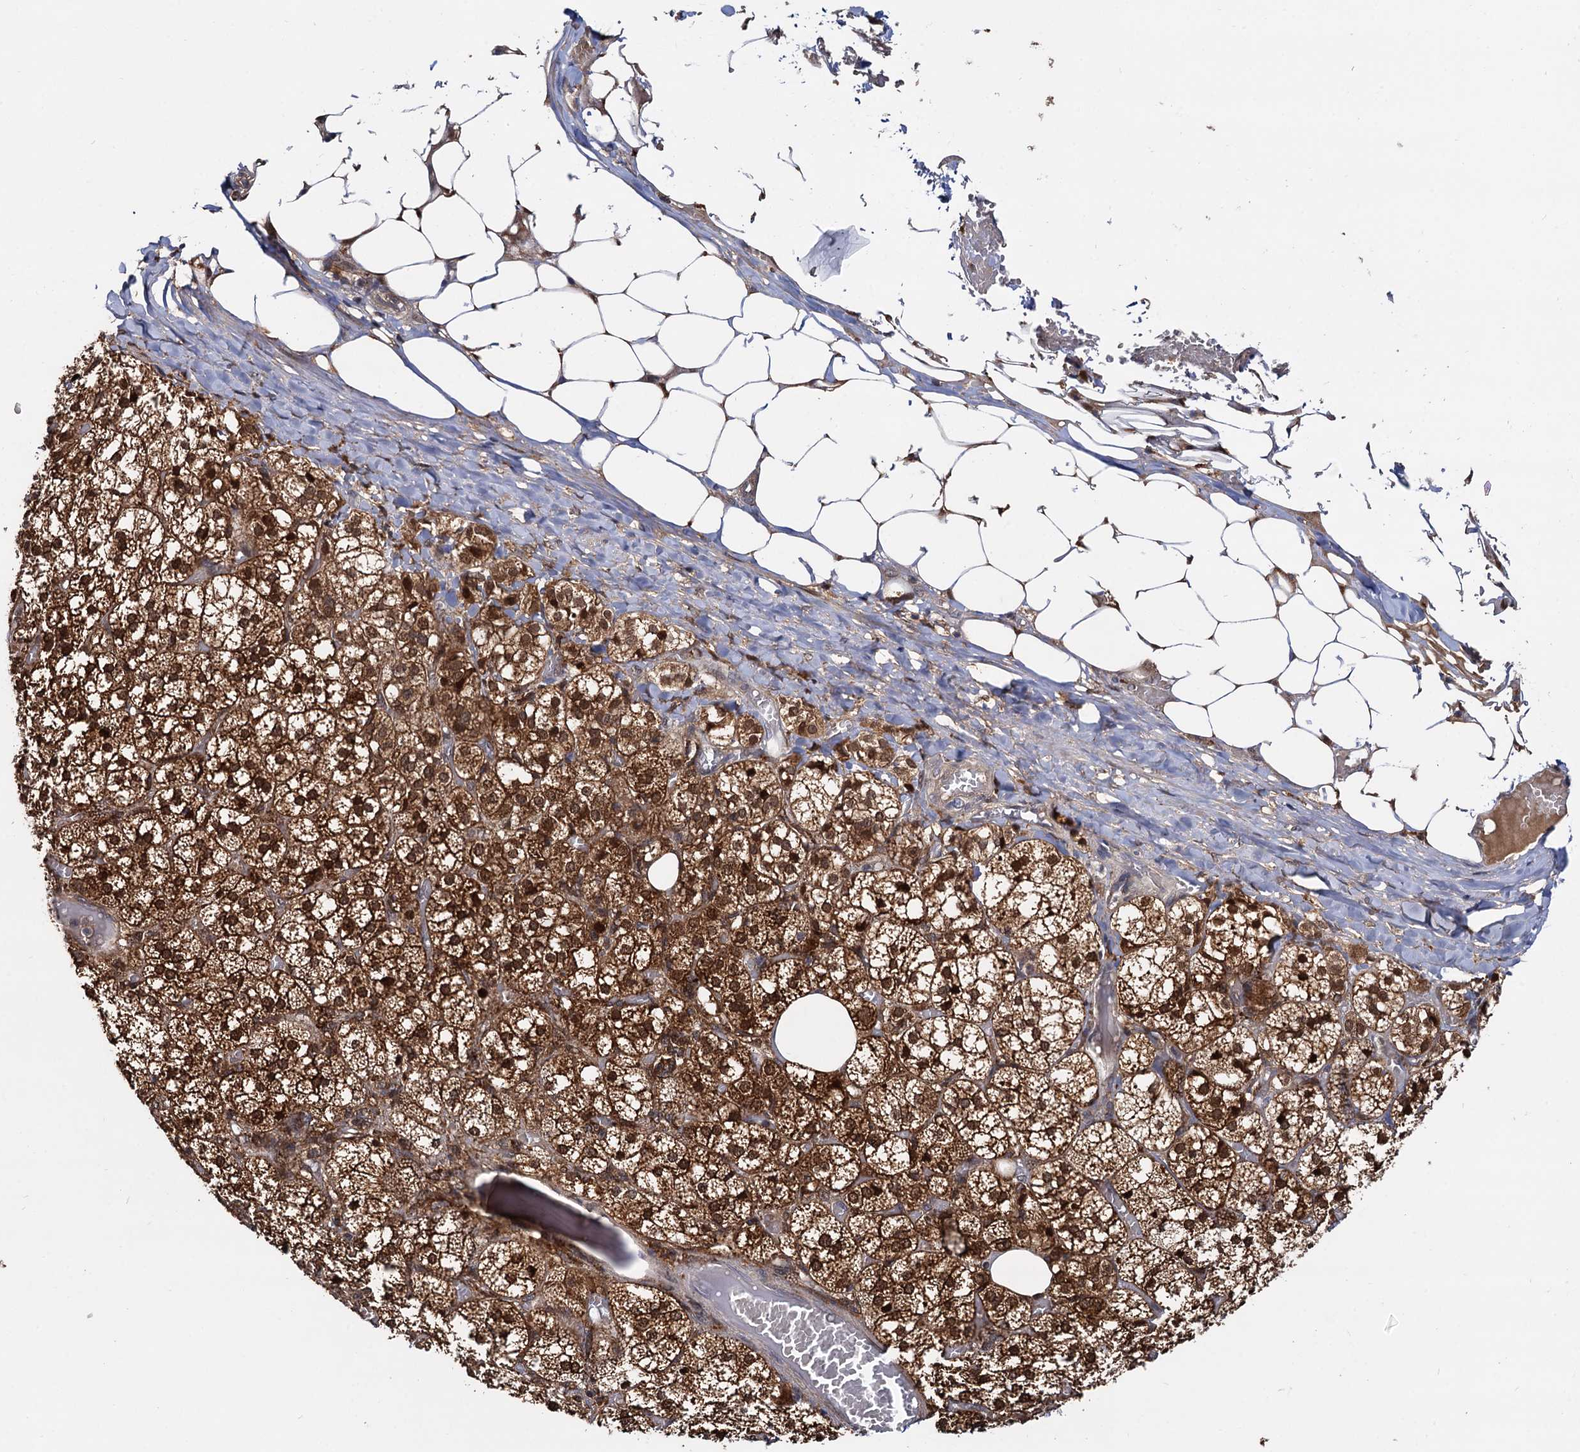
{"staining": {"intensity": "strong", "quantity": ">75%", "location": "cytoplasmic/membranous,nuclear"}, "tissue": "adrenal gland", "cell_type": "Glandular cells", "image_type": "normal", "snomed": [{"axis": "morphology", "description": "Normal tissue, NOS"}, {"axis": "topography", "description": "Adrenal gland"}], "caption": "Immunohistochemical staining of normal adrenal gland shows >75% levels of strong cytoplasmic/membranous,nuclear protein staining in about >75% of glandular cells. (IHC, brightfield microscopy, high magnification).", "gene": "SELENOP", "patient": {"sex": "female", "age": 61}}